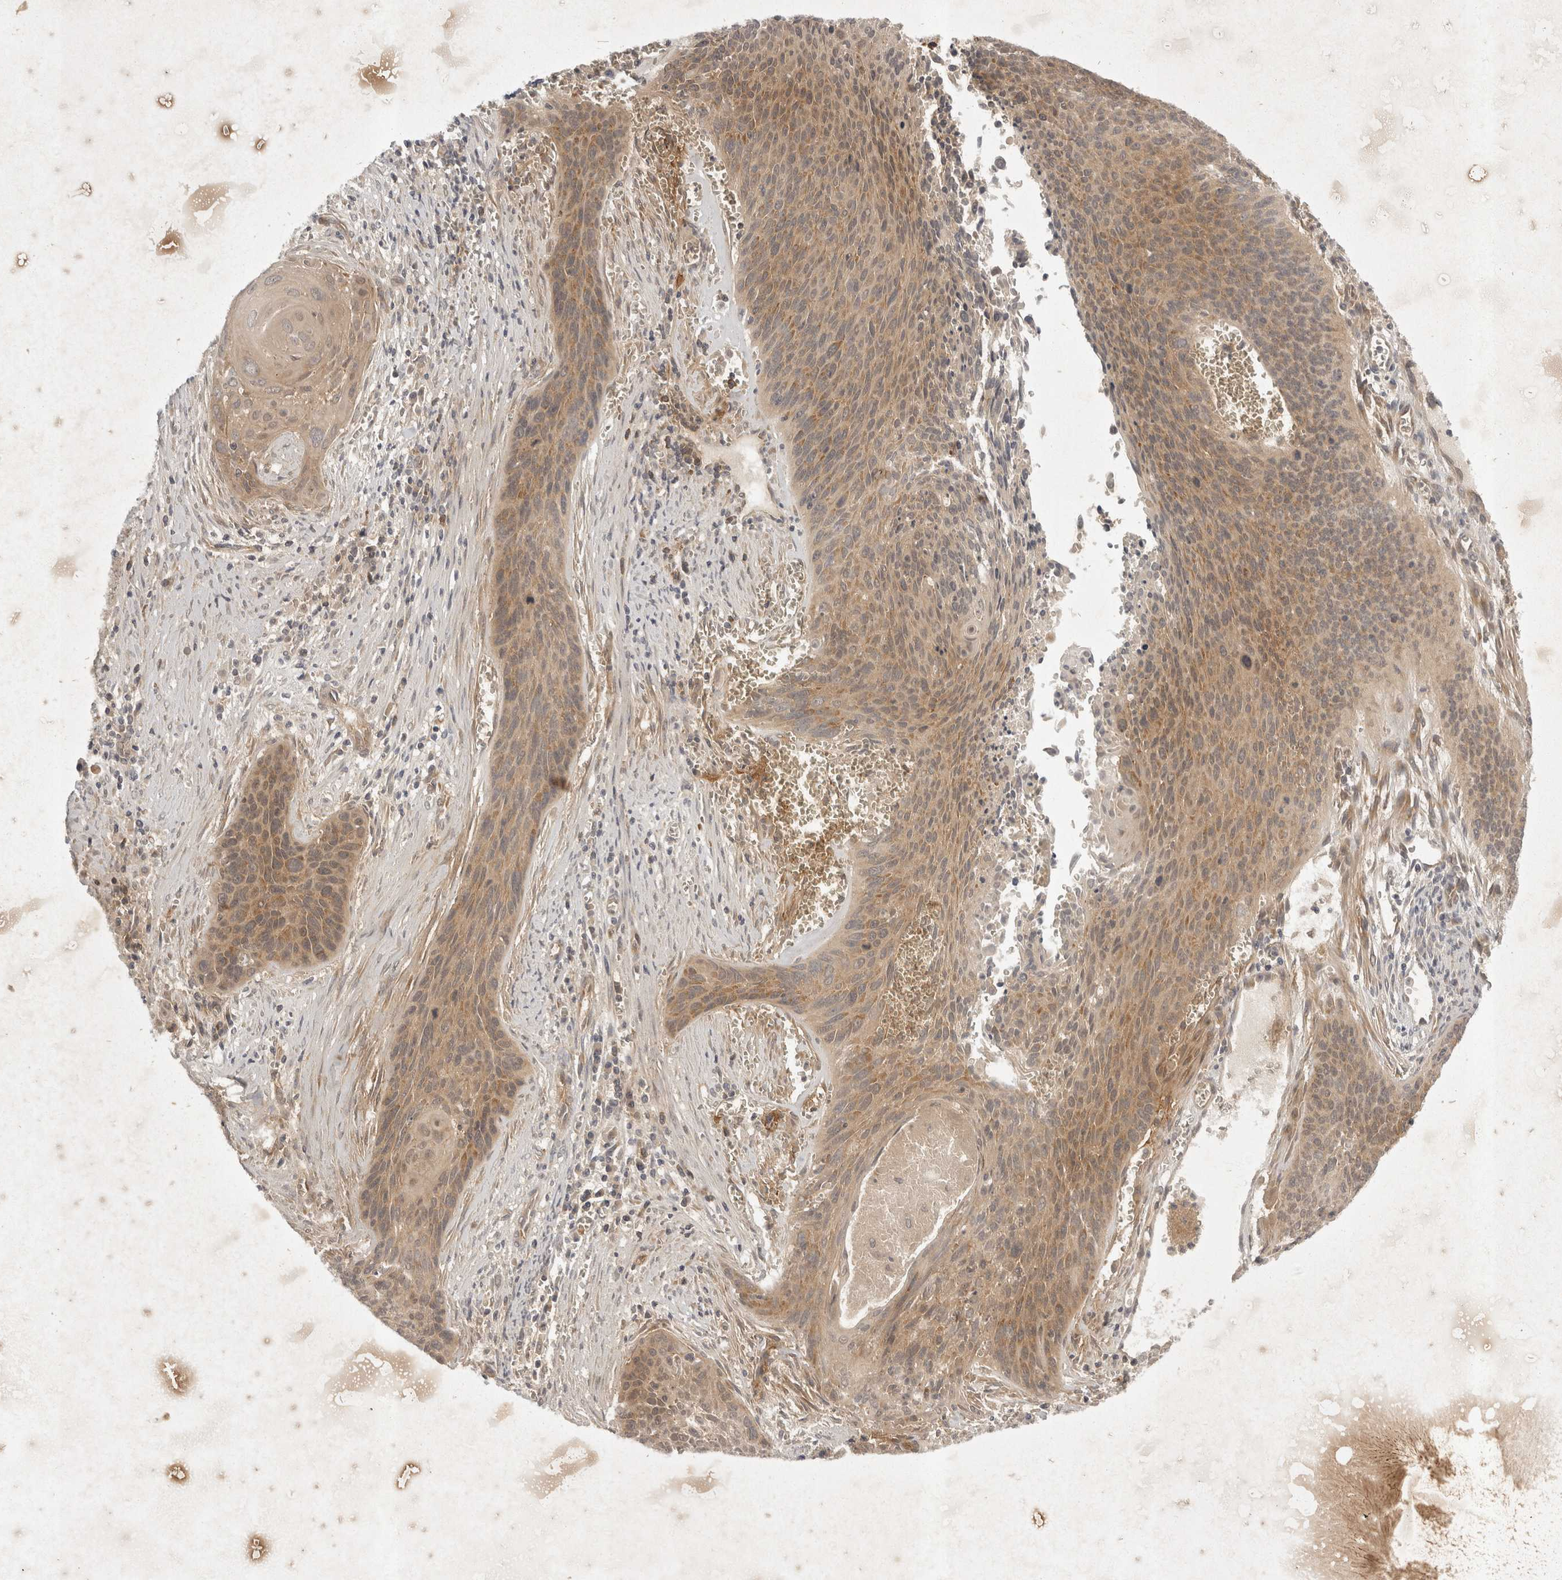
{"staining": {"intensity": "moderate", "quantity": "25%-75%", "location": "cytoplasmic/membranous"}, "tissue": "cervical cancer", "cell_type": "Tumor cells", "image_type": "cancer", "snomed": [{"axis": "morphology", "description": "Squamous cell carcinoma, NOS"}, {"axis": "topography", "description": "Cervix"}], "caption": "Cervical cancer (squamous cell carcinoma) tissue displays moderate cytoplasmic/membranous staining in about 25%-75% of tumor cells, visualized by immunohistochemistry.", "gene": "EIF4G3", "patient": {"sex": "female", "age": 55}}